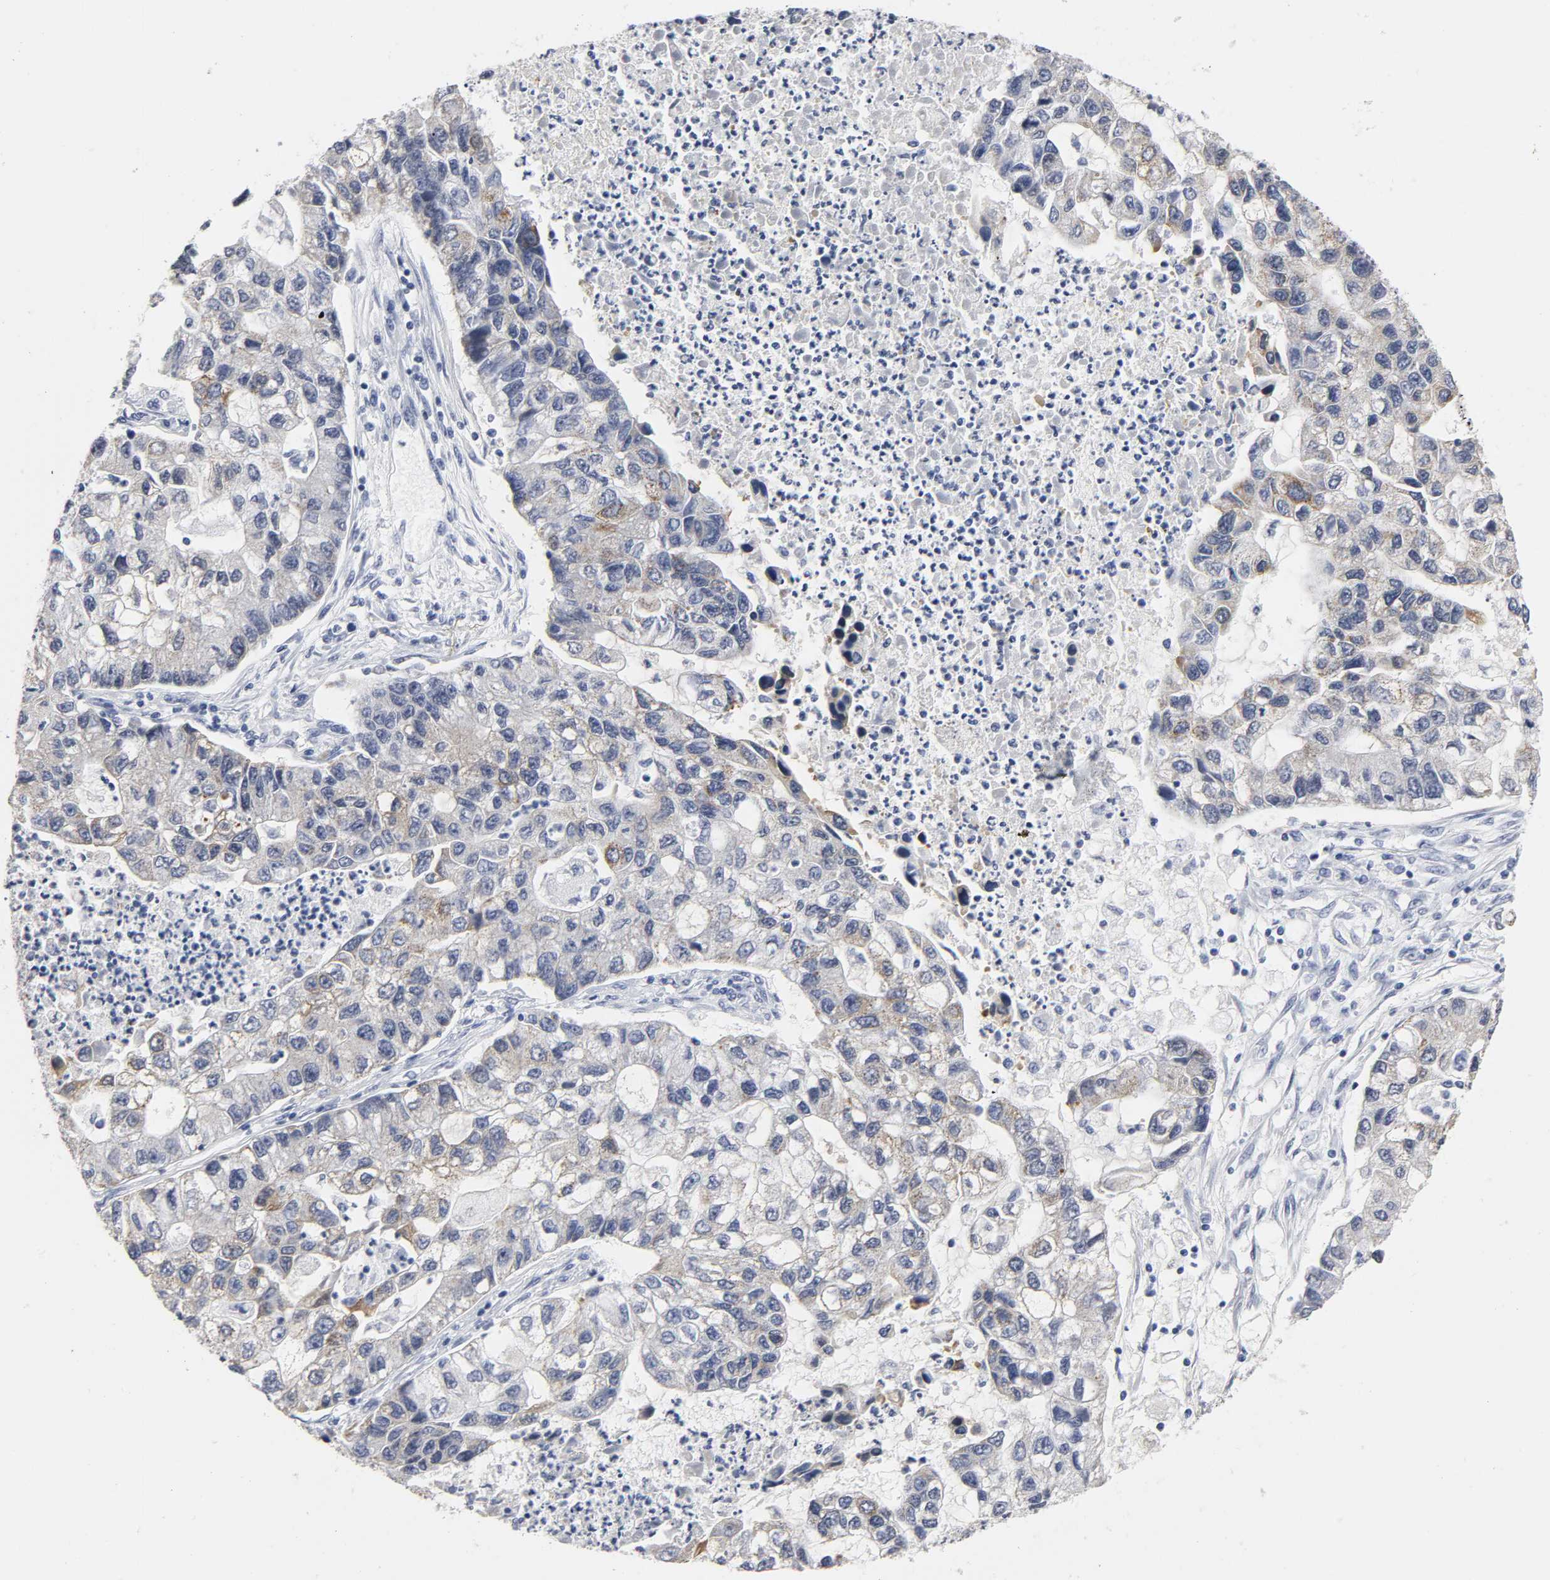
{"staining": {"intensity": "moderate", "quantity": ">75%", "location": "cytoplasmic/membranous"}, "tissue": "lung cancer", "cell_type": "Tumor cells", "image_type": "cancer", "snomed": [{"axis": "morphology", "description": "Adenocarcinoma, NOS"}, {"axis": "topography", "description": "Lung"}], "caption": "Protein analysis of lung adenocarcinoma tissue exhibits moderate cytoplasmic/membranous positivity in approximately >75% of tumor cells.", "gene": "GRHL2", "patient": {"sex": "female", "age": 51}}